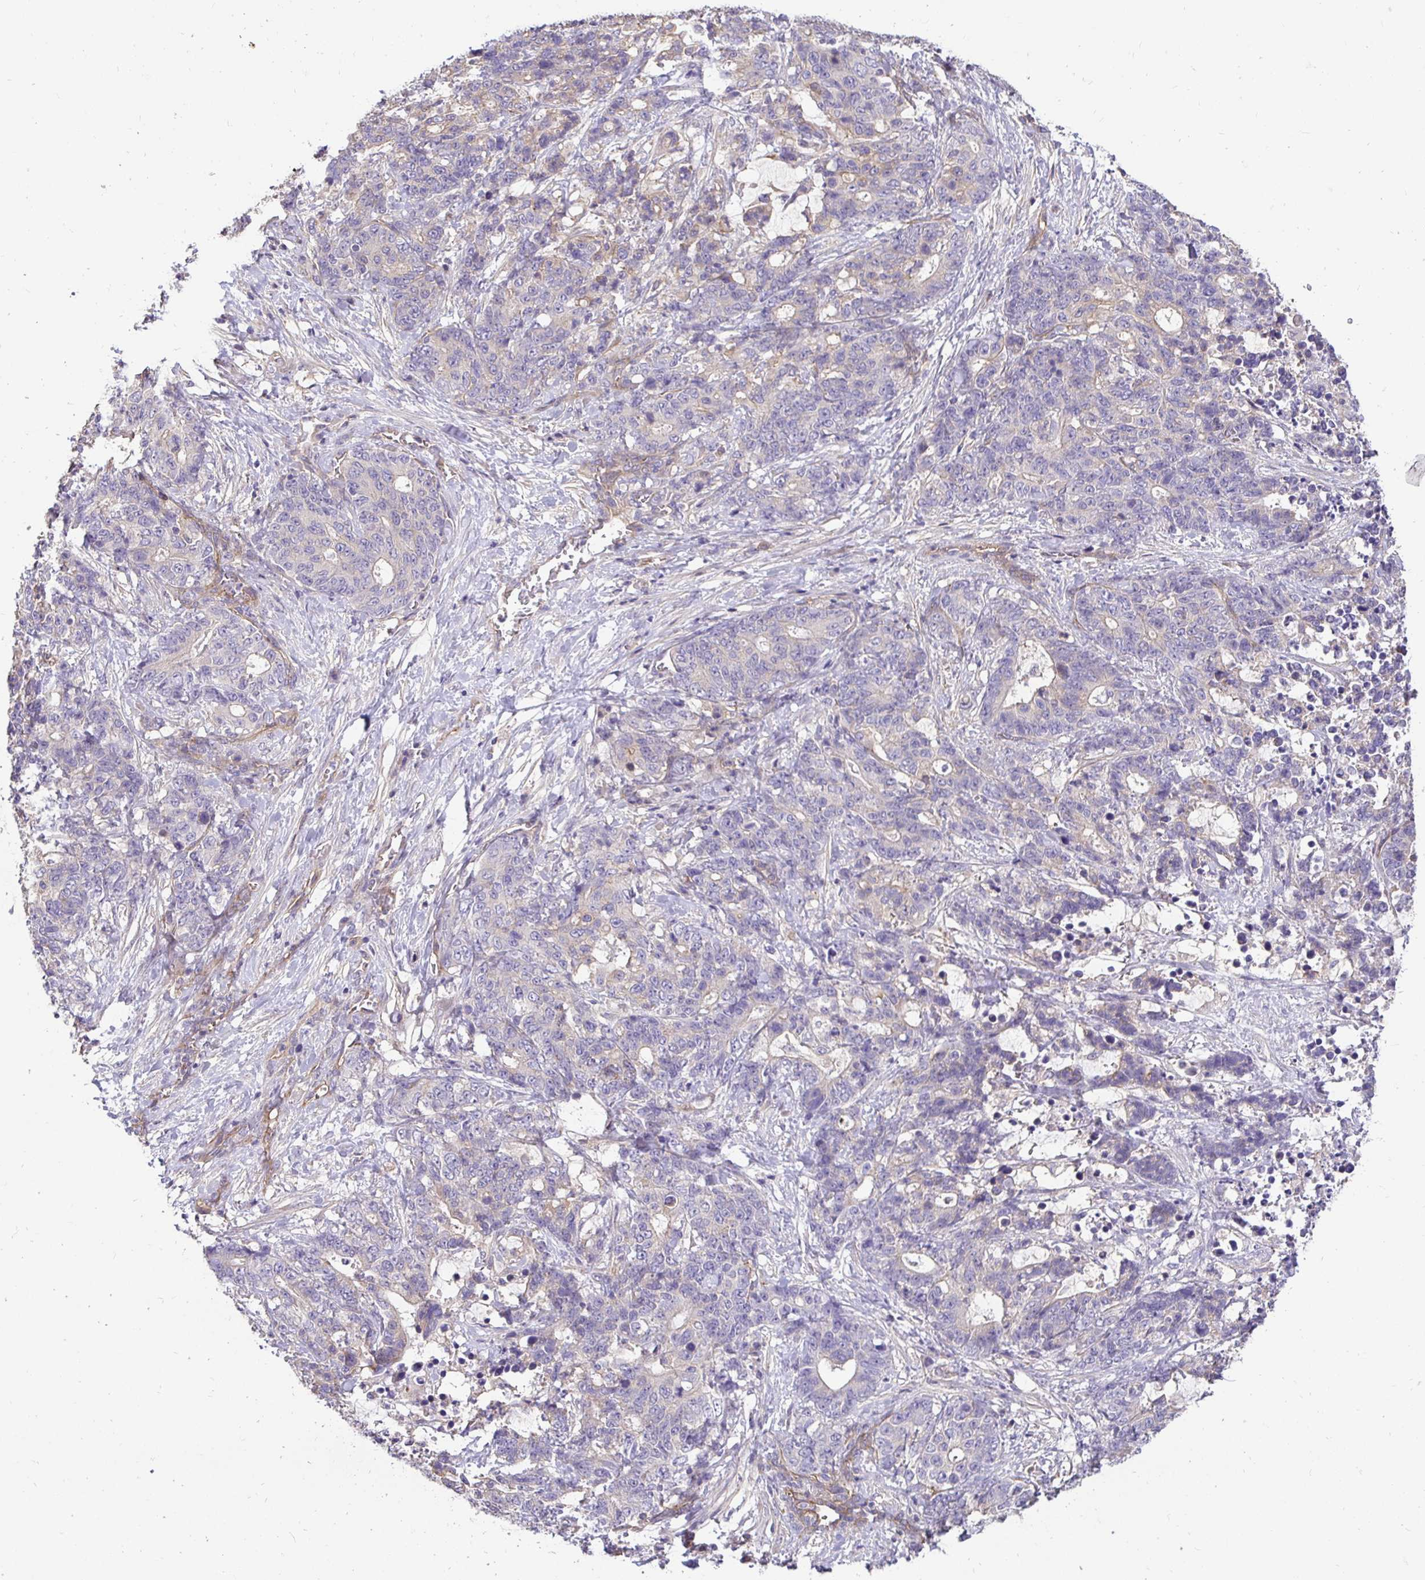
{"staining": {"intensity": "negative", "quantity": "none", "location": "none"}, "tissue": "stomach cancer", "cell_type": "Tumor cells", "image_type": "cancer", "snomed": [{"axis": "morphology", "description": "Normal tissue, NOS"}, {"axis": "morphology", "description": "Adenocarcinoma, NOS"}, {"axis": "topography", "description": "Stomach"}], "caption": "High power microscopy image of an immunohistochemistry (IHC) micrograph of stomach cancer (adenocarcinoma), revealing no significant positivity in tumor cells.", "gene": "SLC9A1", "patient": {"sex": "female", "age": 64}}